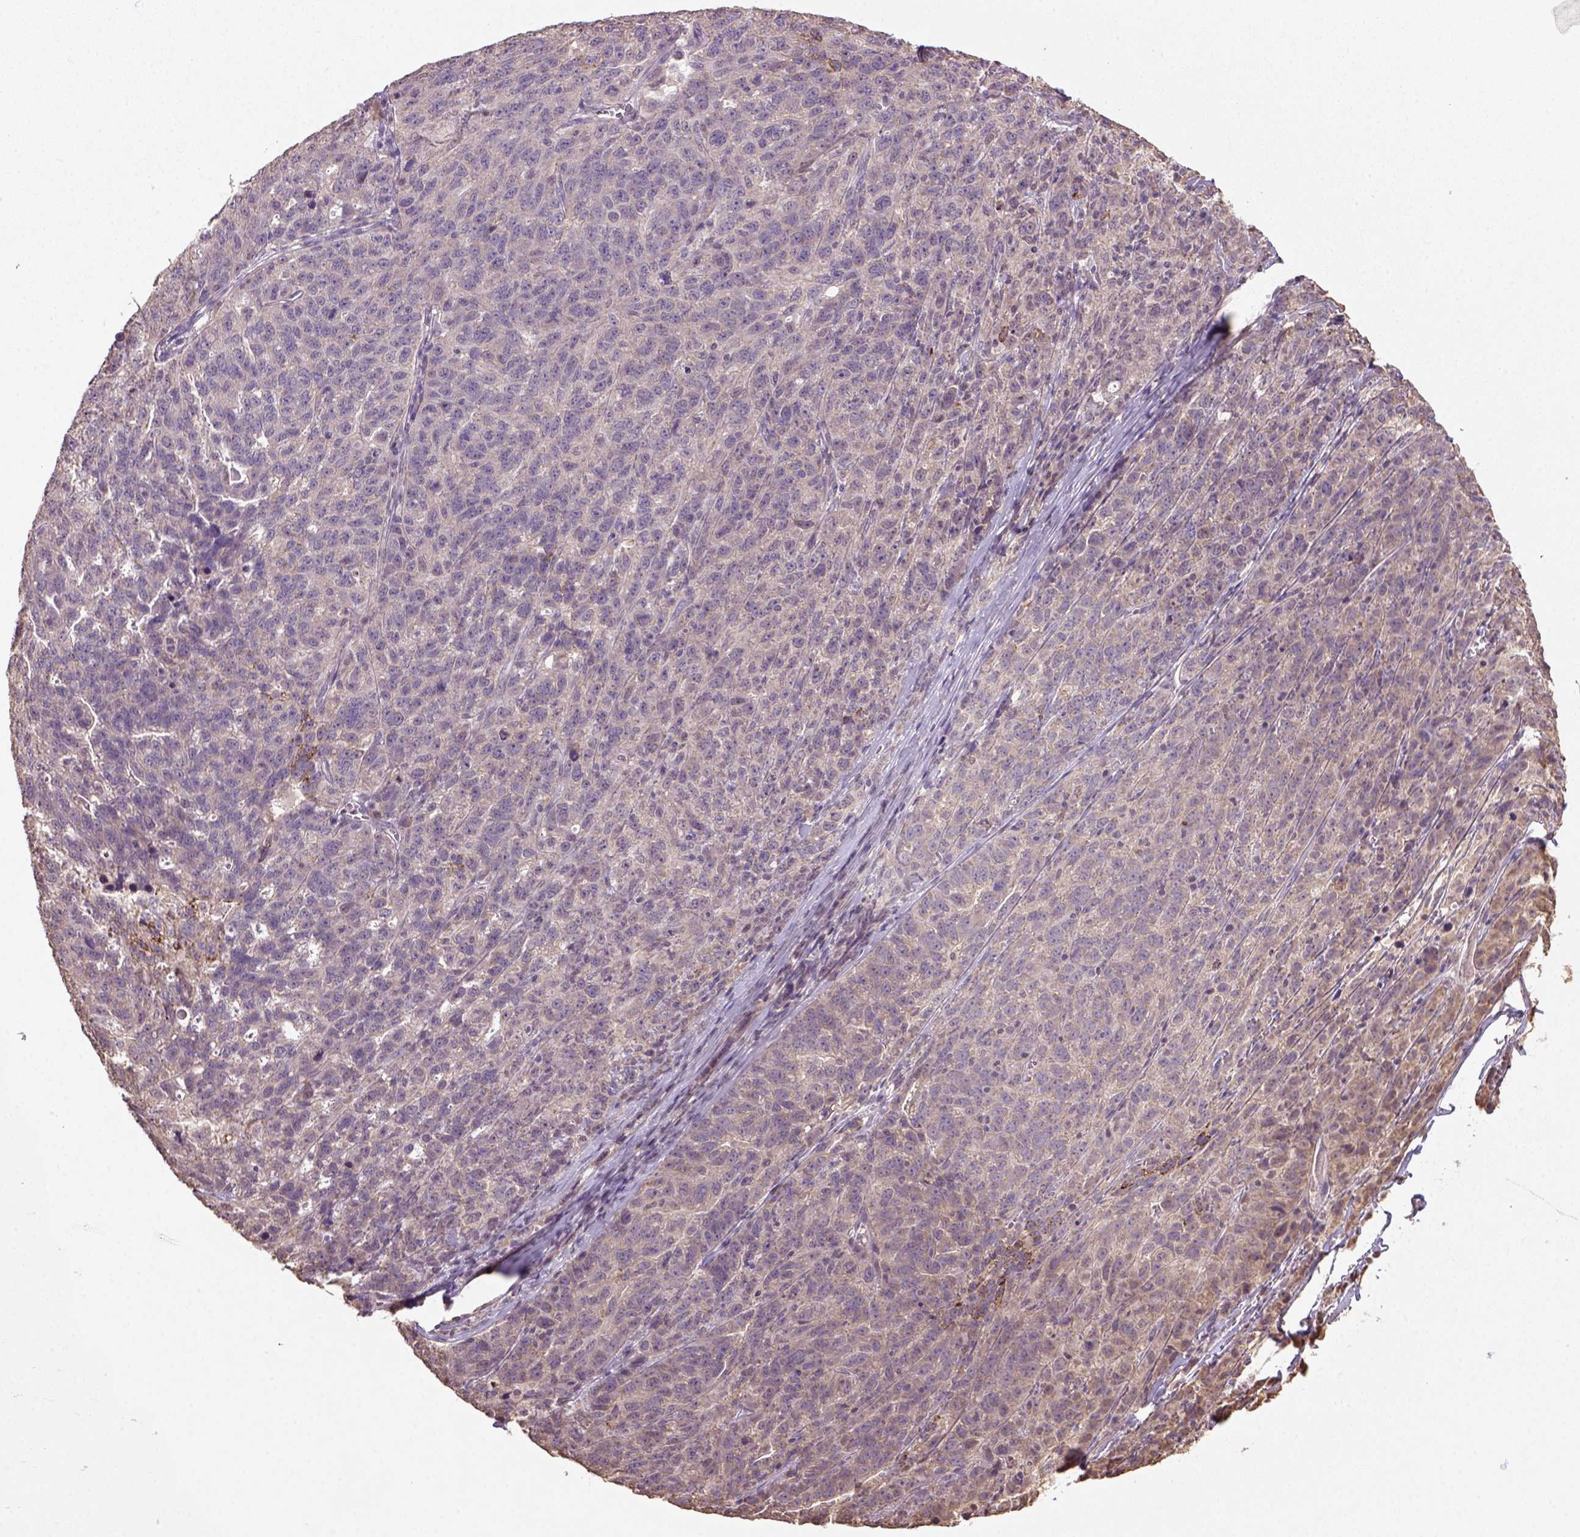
{"staining": {"intensity": "weak", "quantity": "25%-75%", "location": "cytoplasmic/membranous"}, "tissue": "ovarian cancer", "cell_type": "Tumor cells", "image_type": "cancer", "snomed": [{"axis": "morphology", "description": "Cystadenocarcinoma, serous, NOS"}, {"axis": "topography", "description": "Ovary"}], "caption": "Human ovarian cancer (serous cystadenocarcinoma) stained for a protein (brown) demonstrates weak cytoplasmic/membranous positive expression in about 25%-75% of tumor cells.", "gene": "NUDT10", "patient": {"sex": "female", "age": 71}}